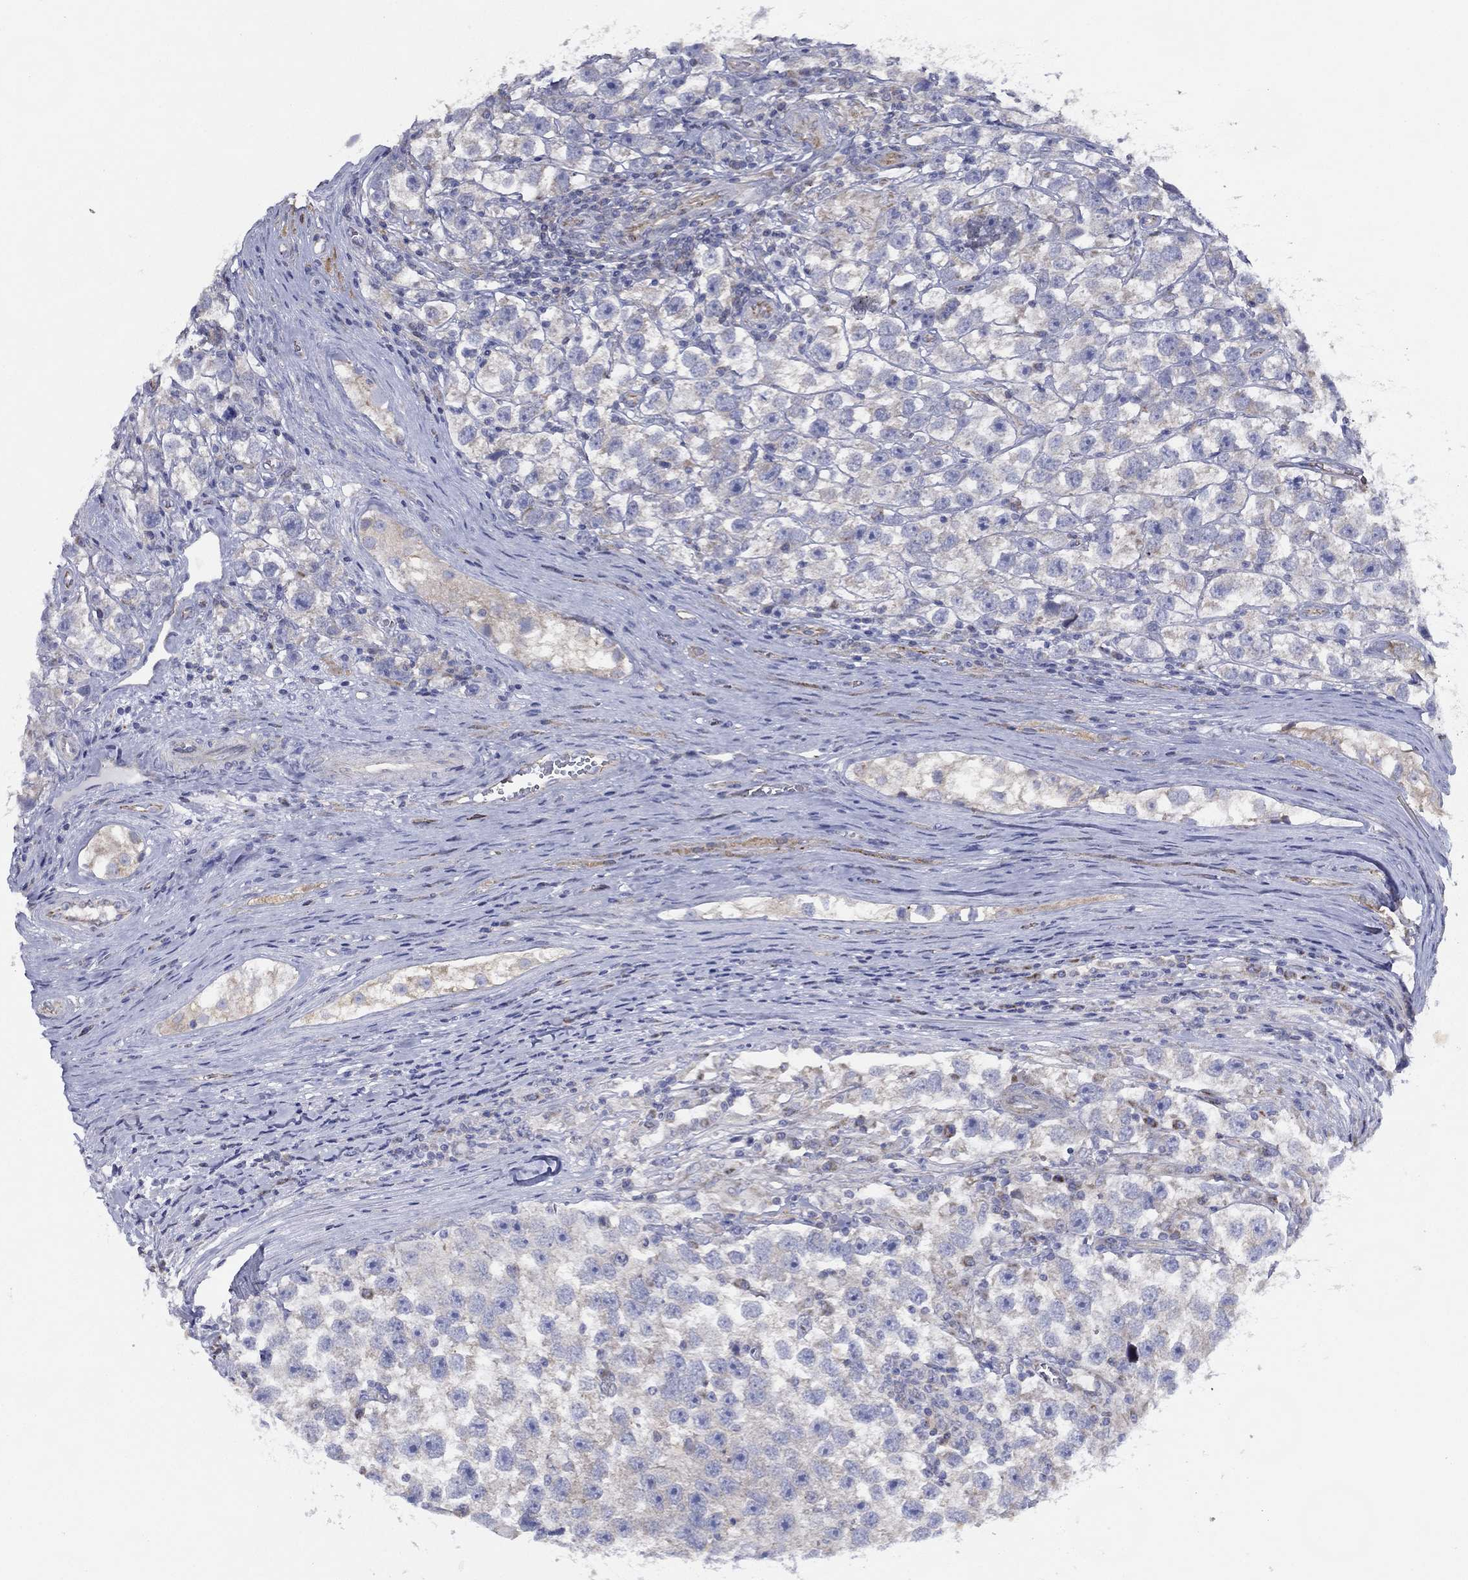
{"staining": {"intensity": "negative", "quantity": "none", "location": "none"}, "tissue": "testis cancer", "cell_type": "Tumor cells", "image_type": "cancer", "snomed": [{"axis": "morphology", "description": "Seminoma, NOS"}, {"axis": "topography", "description": "Testis"}], "caption": "Tumor cells show no significant expression in testis cancer.", "gene": "ZNF223", "patient": {"sex": "male", "age": 26}}